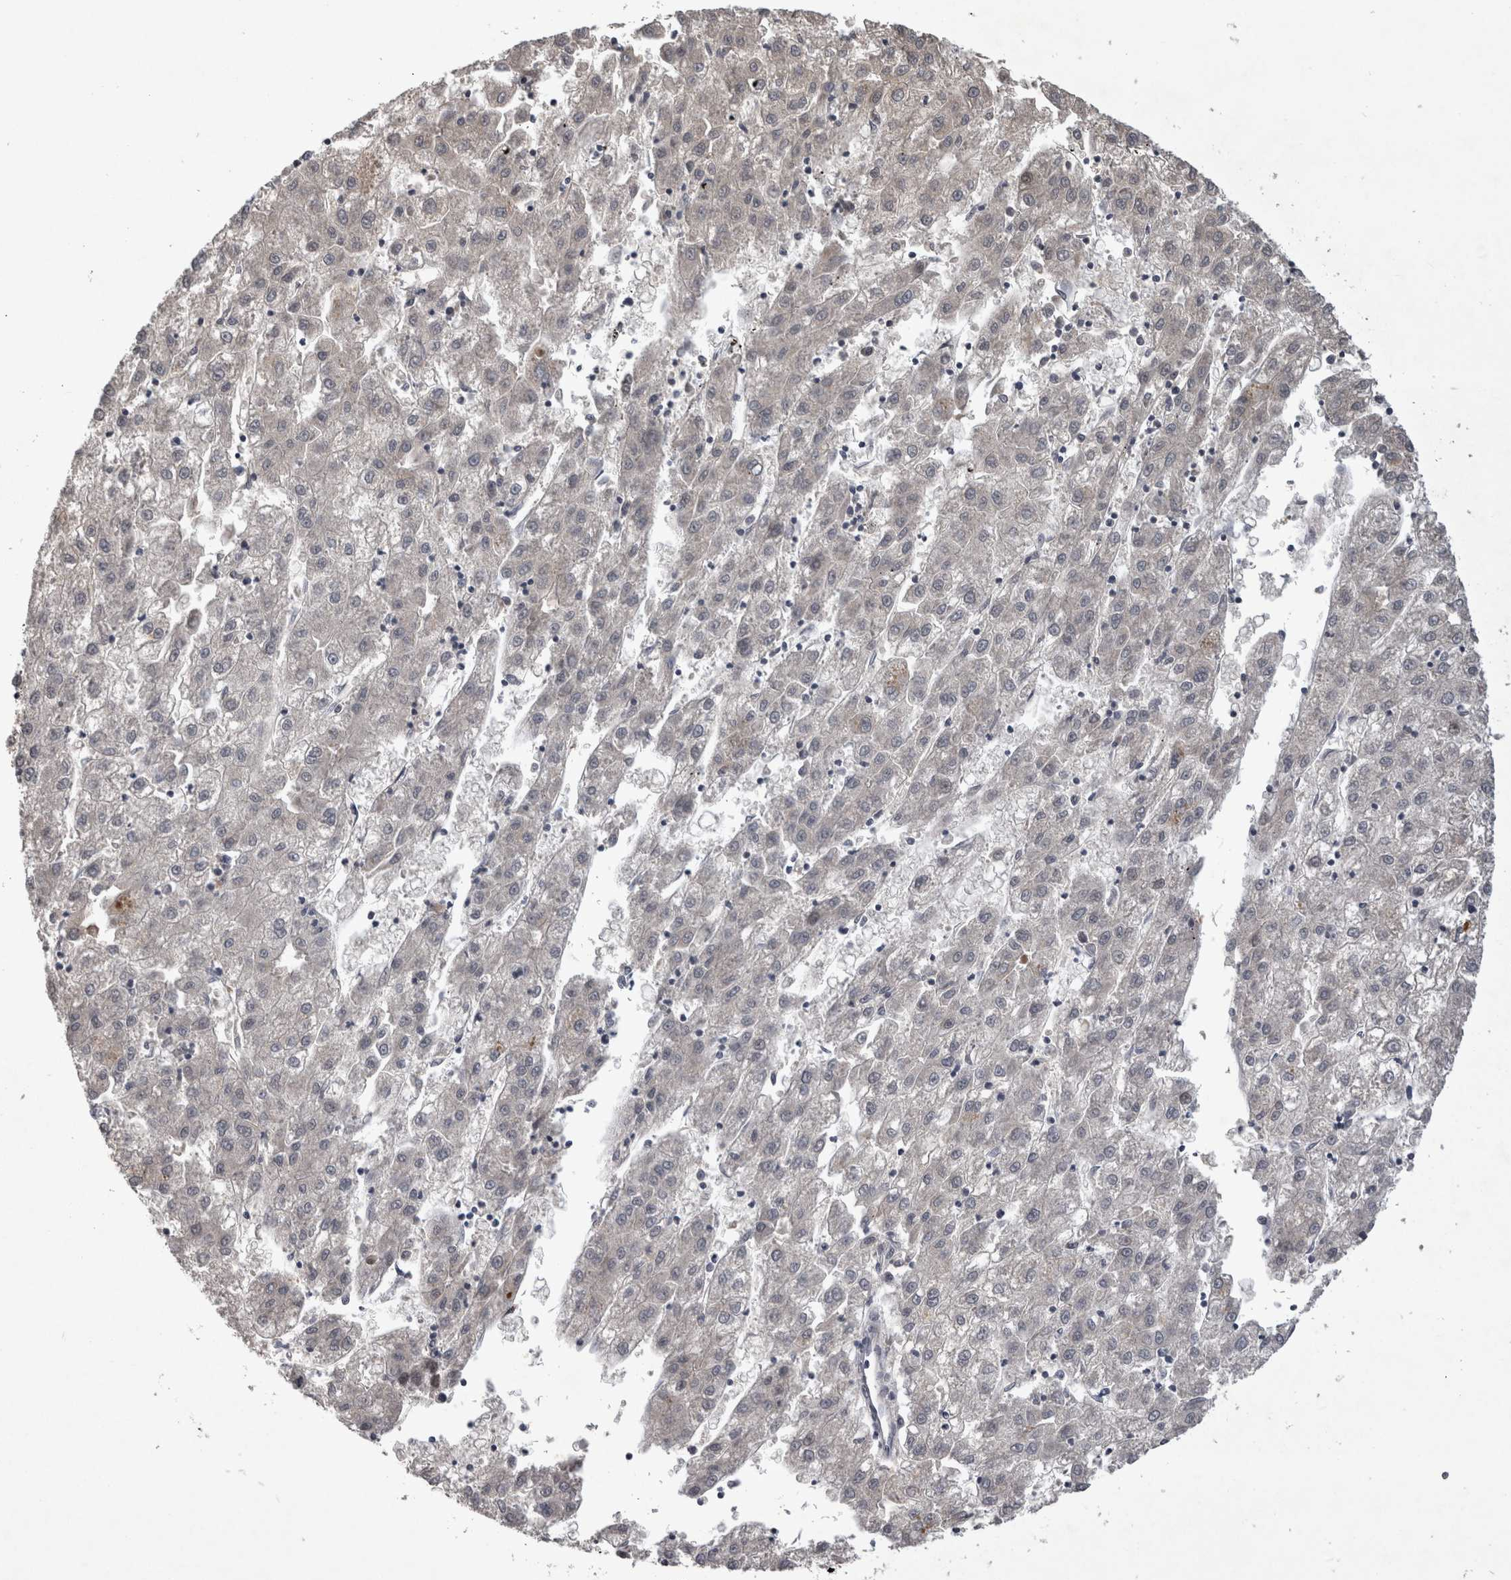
{"staining": {"intensity": "negative", "quantity": "none", "location": "none"}, "tissue": "liver cancer", "cell_type": "Tumor cells", "image_type": "cancer", "snomed": [{"axis": "morphology", "description": "Carcinoma, Hepatocellular, NOS"}, {"axis": "topography", "description": "Liver"}], "caption": "IHC photomicrograph of human hepatocellular carcinoma (liver) stained for a protein (brown), which displays no positivity in tumor cells.", "gene": "IFI44", "patient": {"sex": "male", "age": 72}}